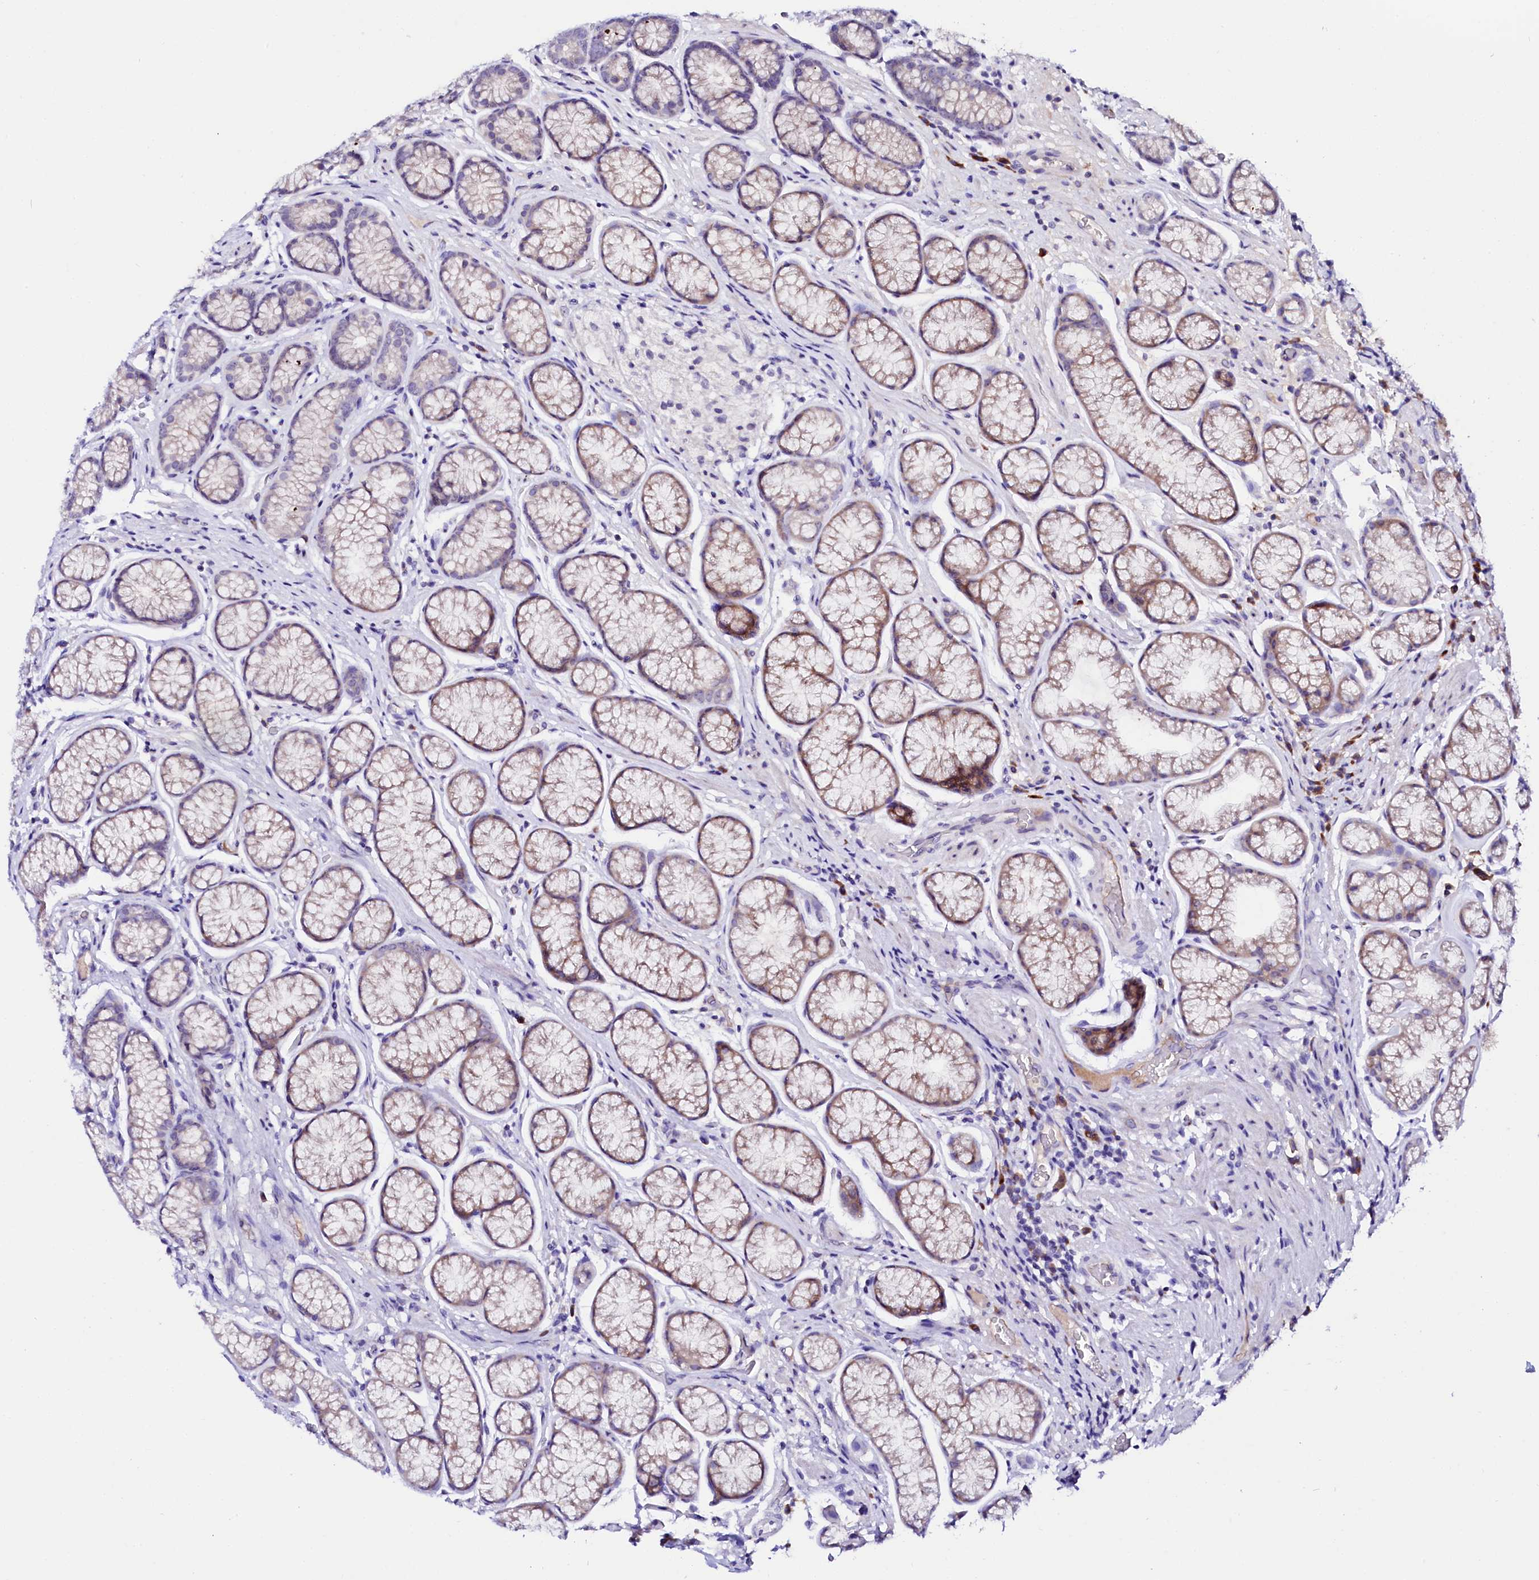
{"staining": {"intensity": "weak", "quantity": "25%-75%", "location": "cytoplasmic/membranous"}, "tissue": "stomach", "cell_type": "Glandular cells", "image_type": "normal", "snomed": [{"axis": "morphology", "description": "Normal tissue, NOS"}, {"axis": "topography", "description": "Stomach"}], "caption": "Immunohistochemistry (IHC) staining of normal stomach, which displays low levels of weak cytoplasmic/membranous staining in about 25%-75% of glandular cells indicating weak cytoplasmic/membranous protein staining. The staining was performed using DAB (3,3'-diaminobenzidine) (brown) for protein detection and nuclei were counterstained in hematoxylin (blue).", "gene": "BTBD16", "patient": {"sex": "male", "age": 42}}